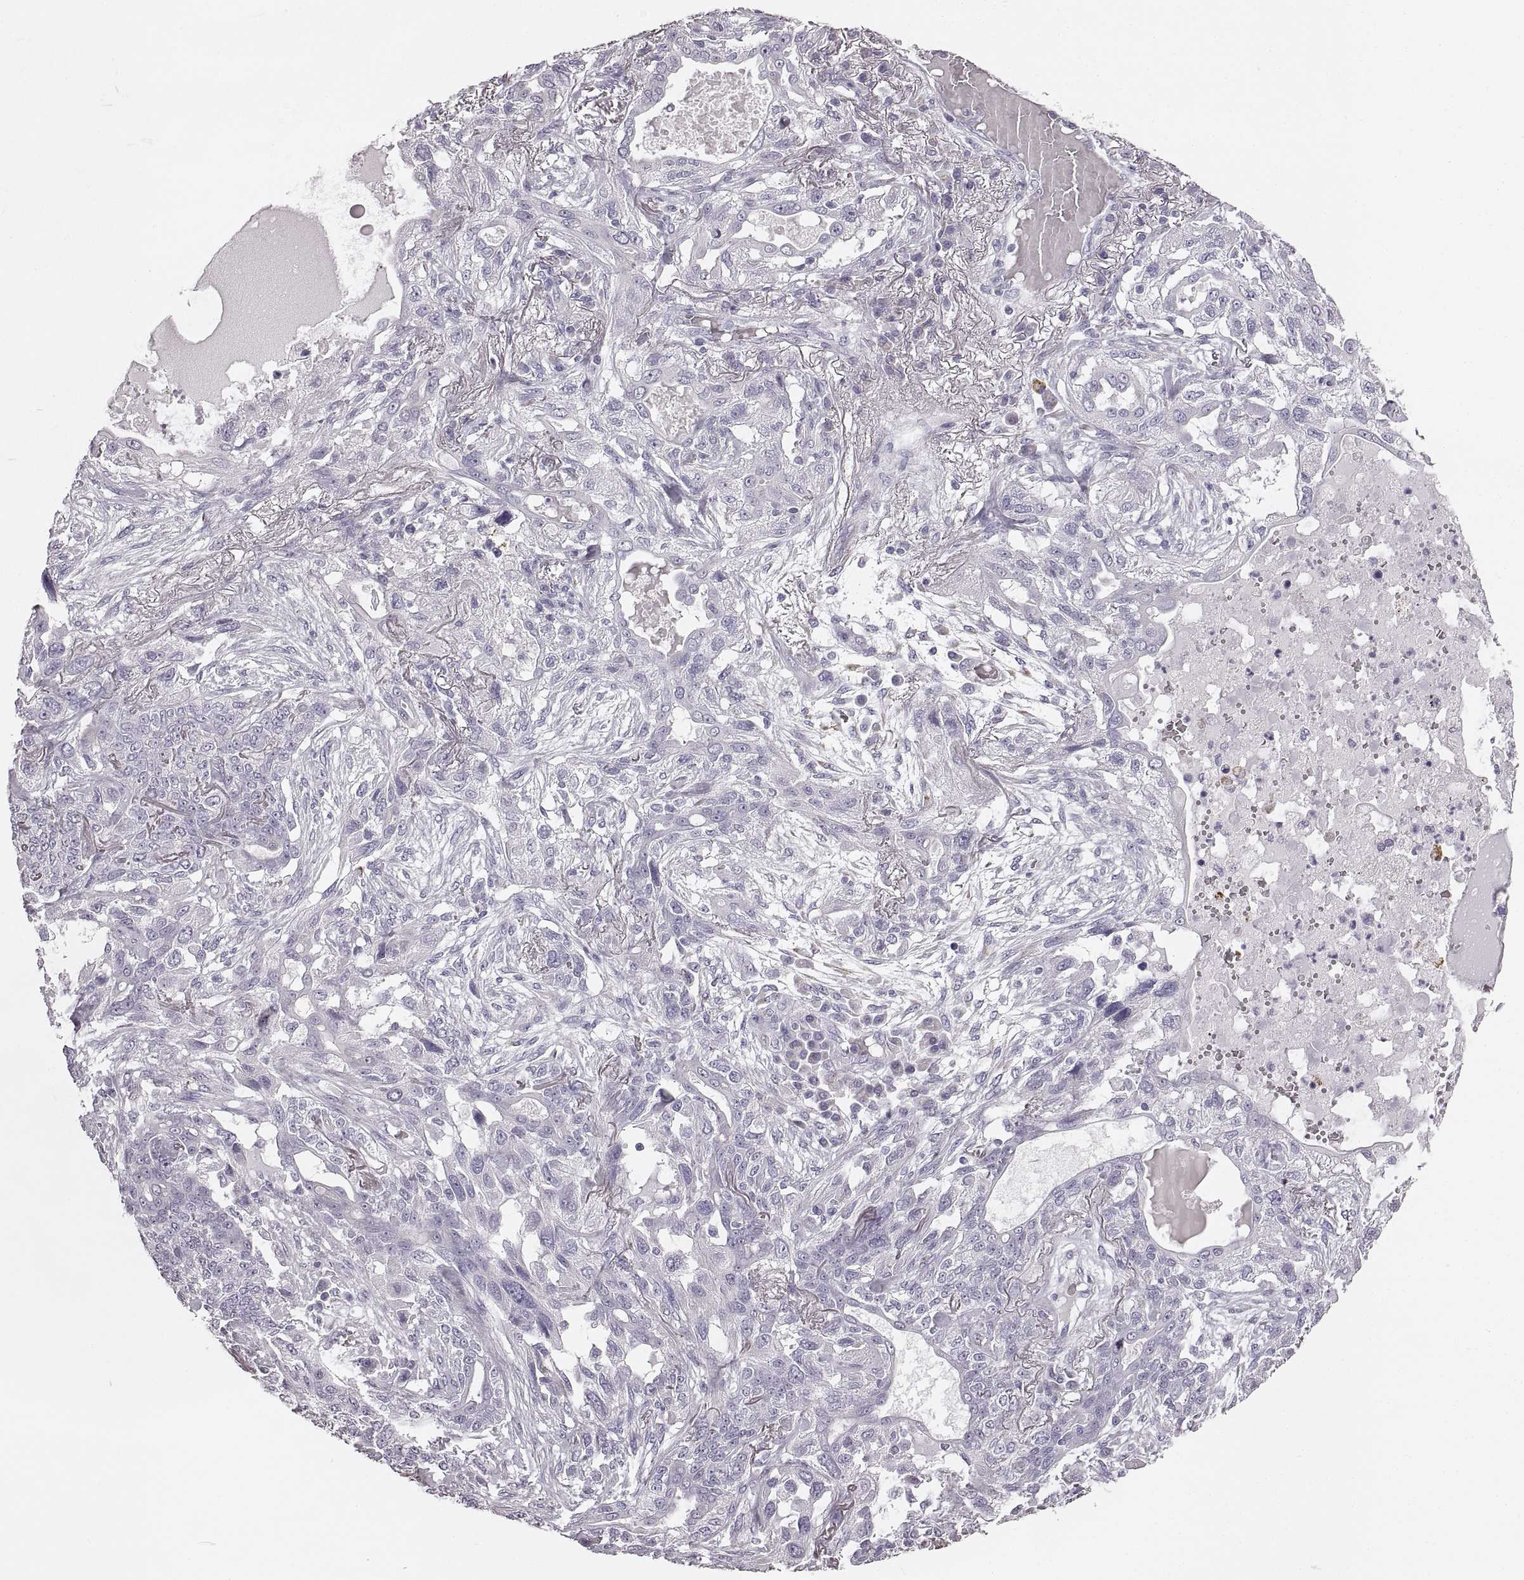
{"staining": {"intensity": "negative", "quantity": "none", "location": "none"}, "tissue": "lung cancer", "cell_type": "Tumor cells", "image_type": "cancer", "snomed": [{"axis": "morphology", "description": "Squamous cell carcinoma, NOS"}, {"axis": "topography", "description": "Lung"}], "caption": "Tumor cells show no significant expression in lung cancer.", "gene": "RDH13", "patient": {"sex": "female", "age": 70}}